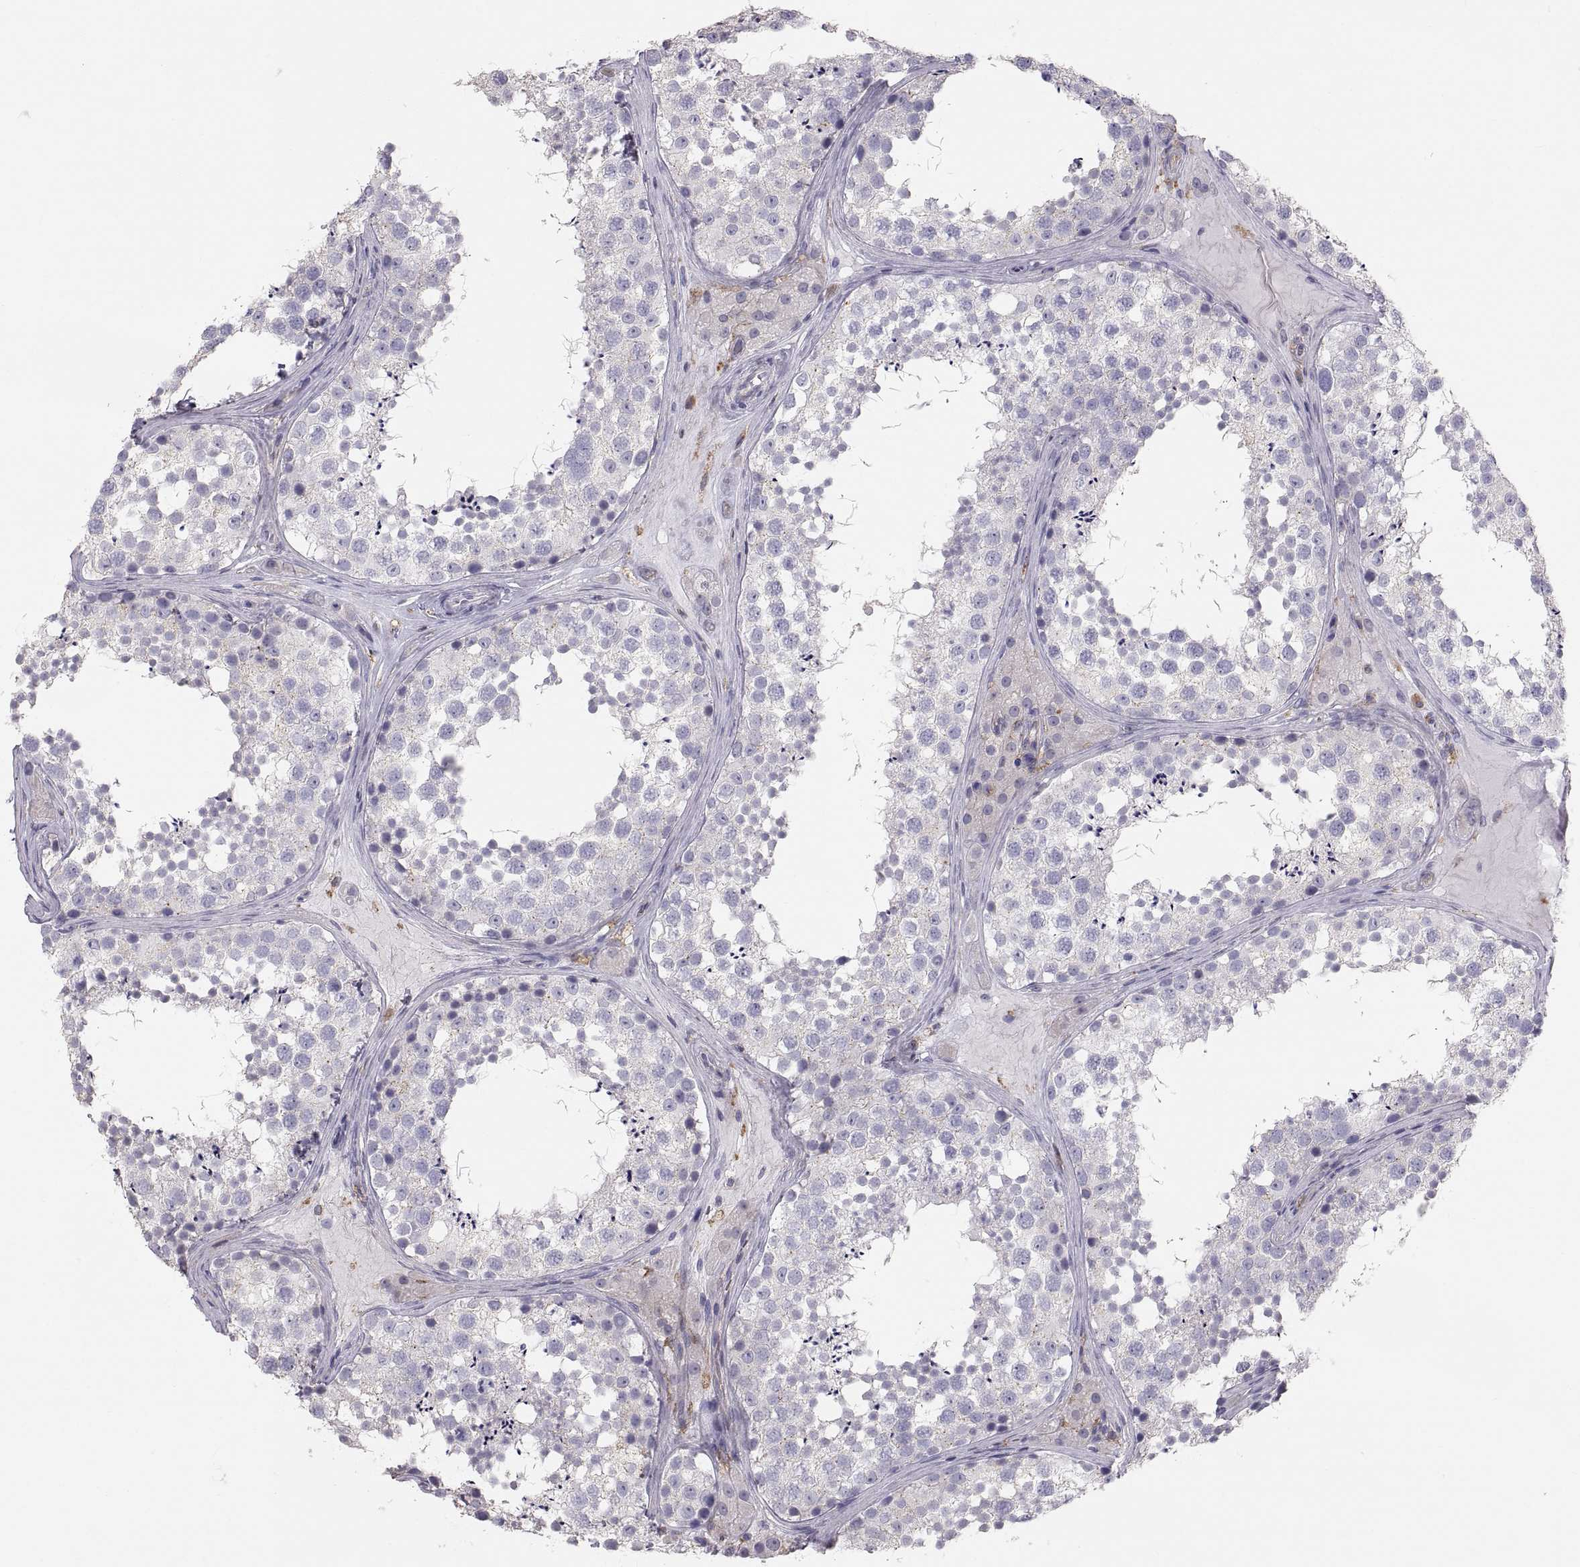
{"staining": {"intensity": "negative", "quantity": "none", "location": "none"}, "tissue": "testis", "cell_type": "Cells in seminiferous ducts", "image_type": "normal", "snomed": [{"axis": "morphology", "description": "Normal tissue, NOS"}, {"axis": "topography", "description": "Testis"}], "caption": "The immunohistochemistry micrograph has no significant staining in cells in seminiferous ducts of testis. The staining is performed using DAB (3,3'-diaminobenzidine) brown chromogen with nuclei counter-stained in using hematoxylin.", "gene": "RALB", "patient": {"sex": "male", "age": 41}}